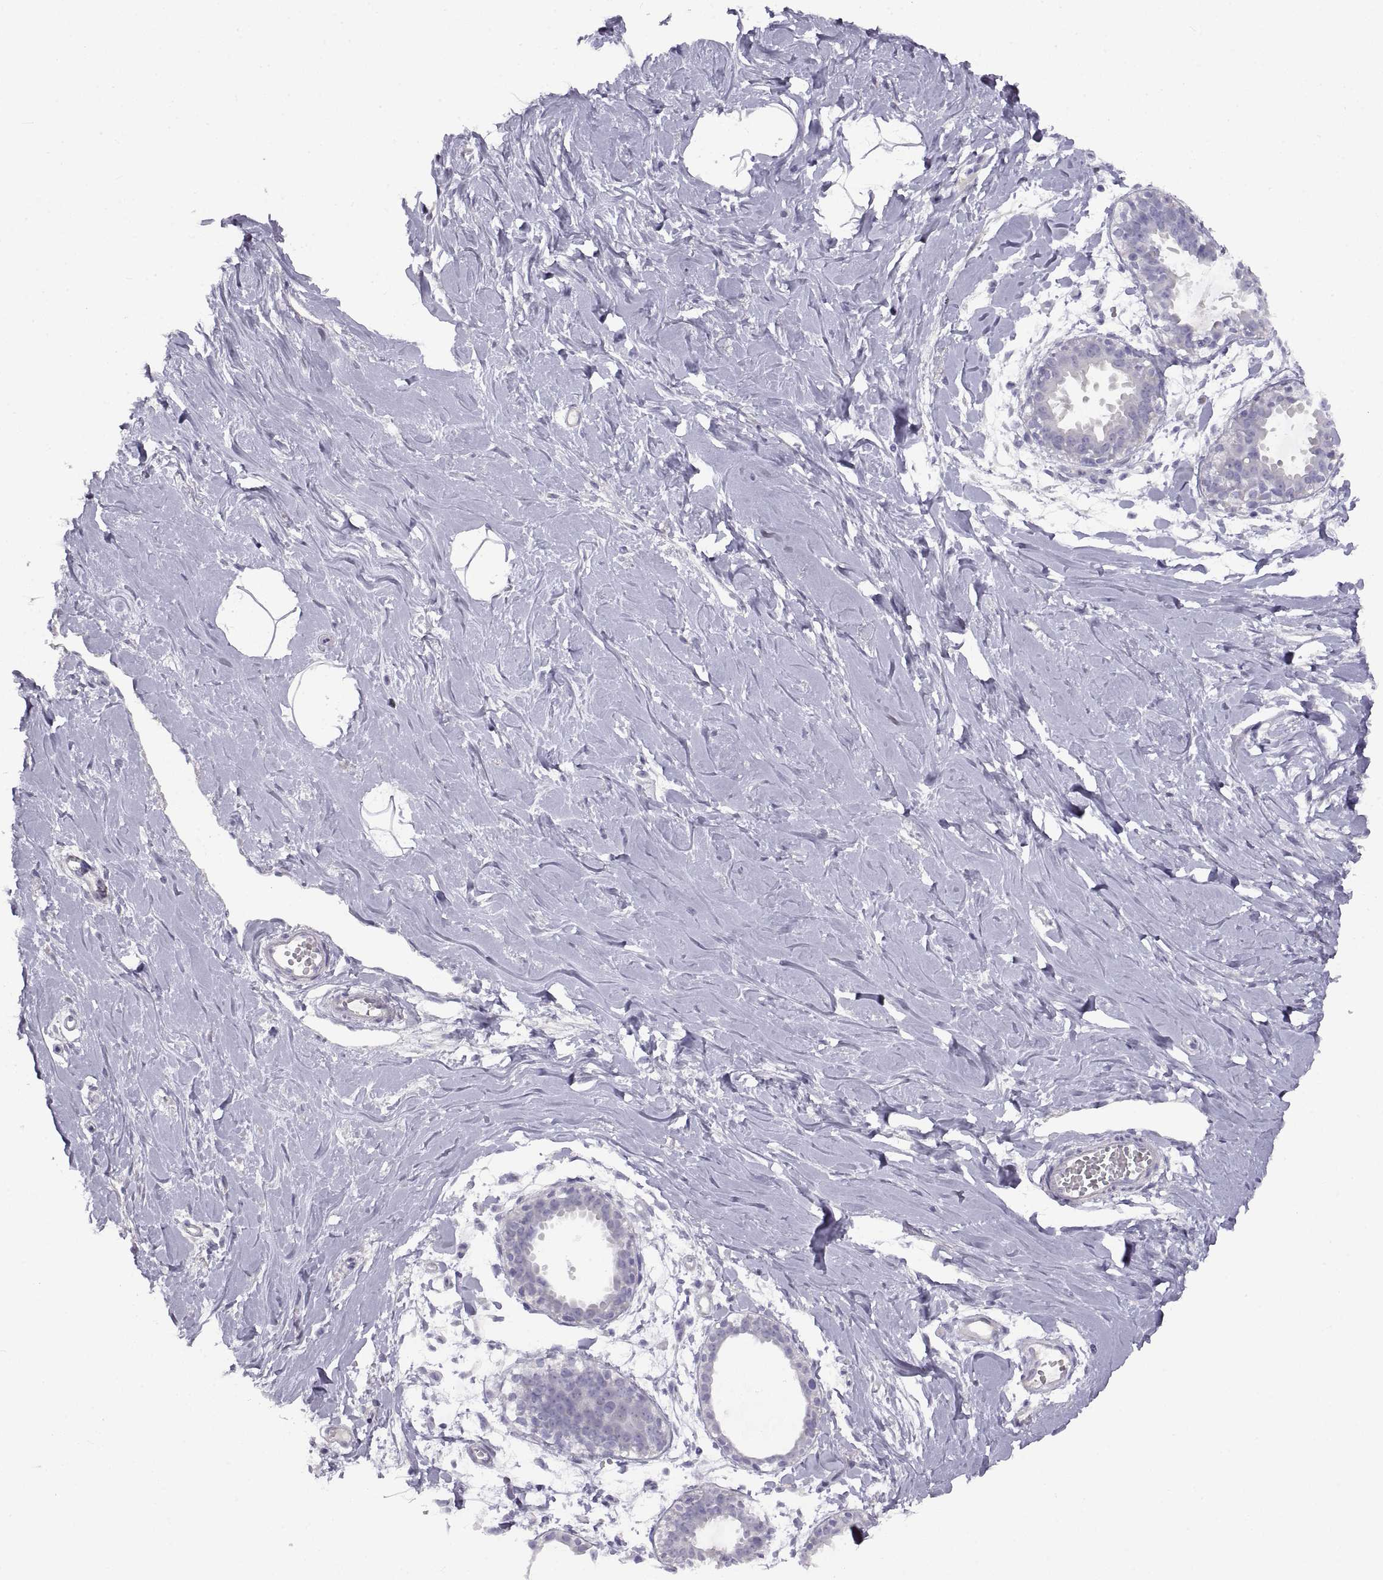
{"staining": {"intensity": "negative", "quantity": "none", "location": "none"}, "tissue": "breast", "cell_type": "Glandular cells", "image_type": "normal", "snomed": [{"axis": "morphology", "description": "Normal tissue, NOS"}, {"axis": "topography", "description": "Breast"}], "caption": "DAB immunohistochemical staining of unremarkable human breast shows no significant expression in glandular cells. The staining is performed using DAB (3,3'-diaminobenzidine) brown chromogen with nuclei counter-stained in using hematoxylin.", "gene": "CRYBB3", "patient": {"sex": "female", "age": 49}}